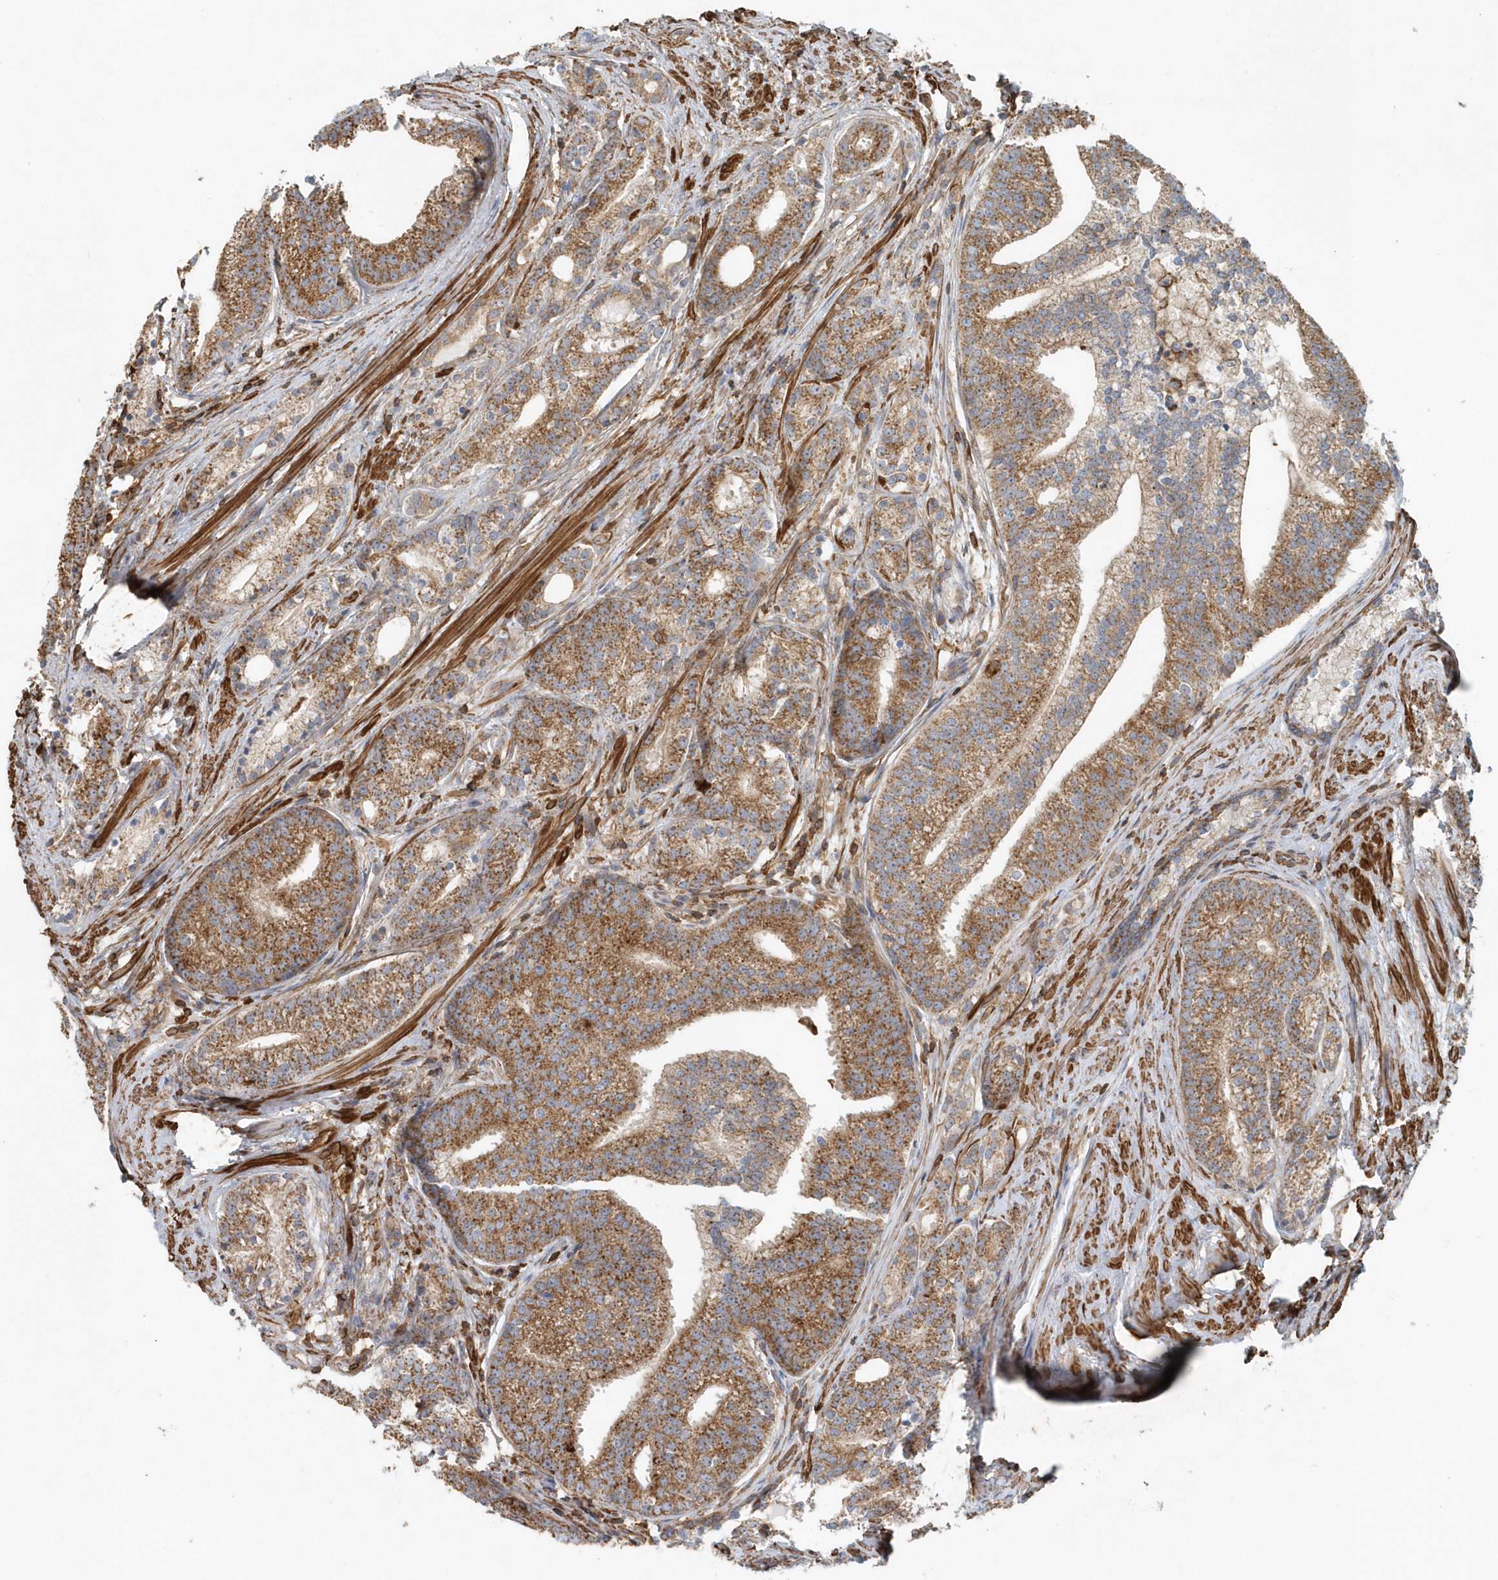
{"staining": {"intensity": "moderate", "quantity": ">75%", "location": "cytoplasmic/membranous"}, "tissue": "prostate cancer", "cell_type": "Tumor cells", "image_type": "cancer", "snomed": [{"axis": "morphology", "description": "Adenocarcinoma, Low grade"}, {"axis": "topography", "description": "Prostate"}], "caption": "Immunohistochemistry (IHC) histopathology image of prostate cancer (low-grade adenocarcinoma) stained for a protein (brown), which displays medium levels of moderate cytoplasmic/membranous positivity in about >75% of tumor cells.", "gene": "MMUT", "patient": {"sex": "male", "age": 71}}